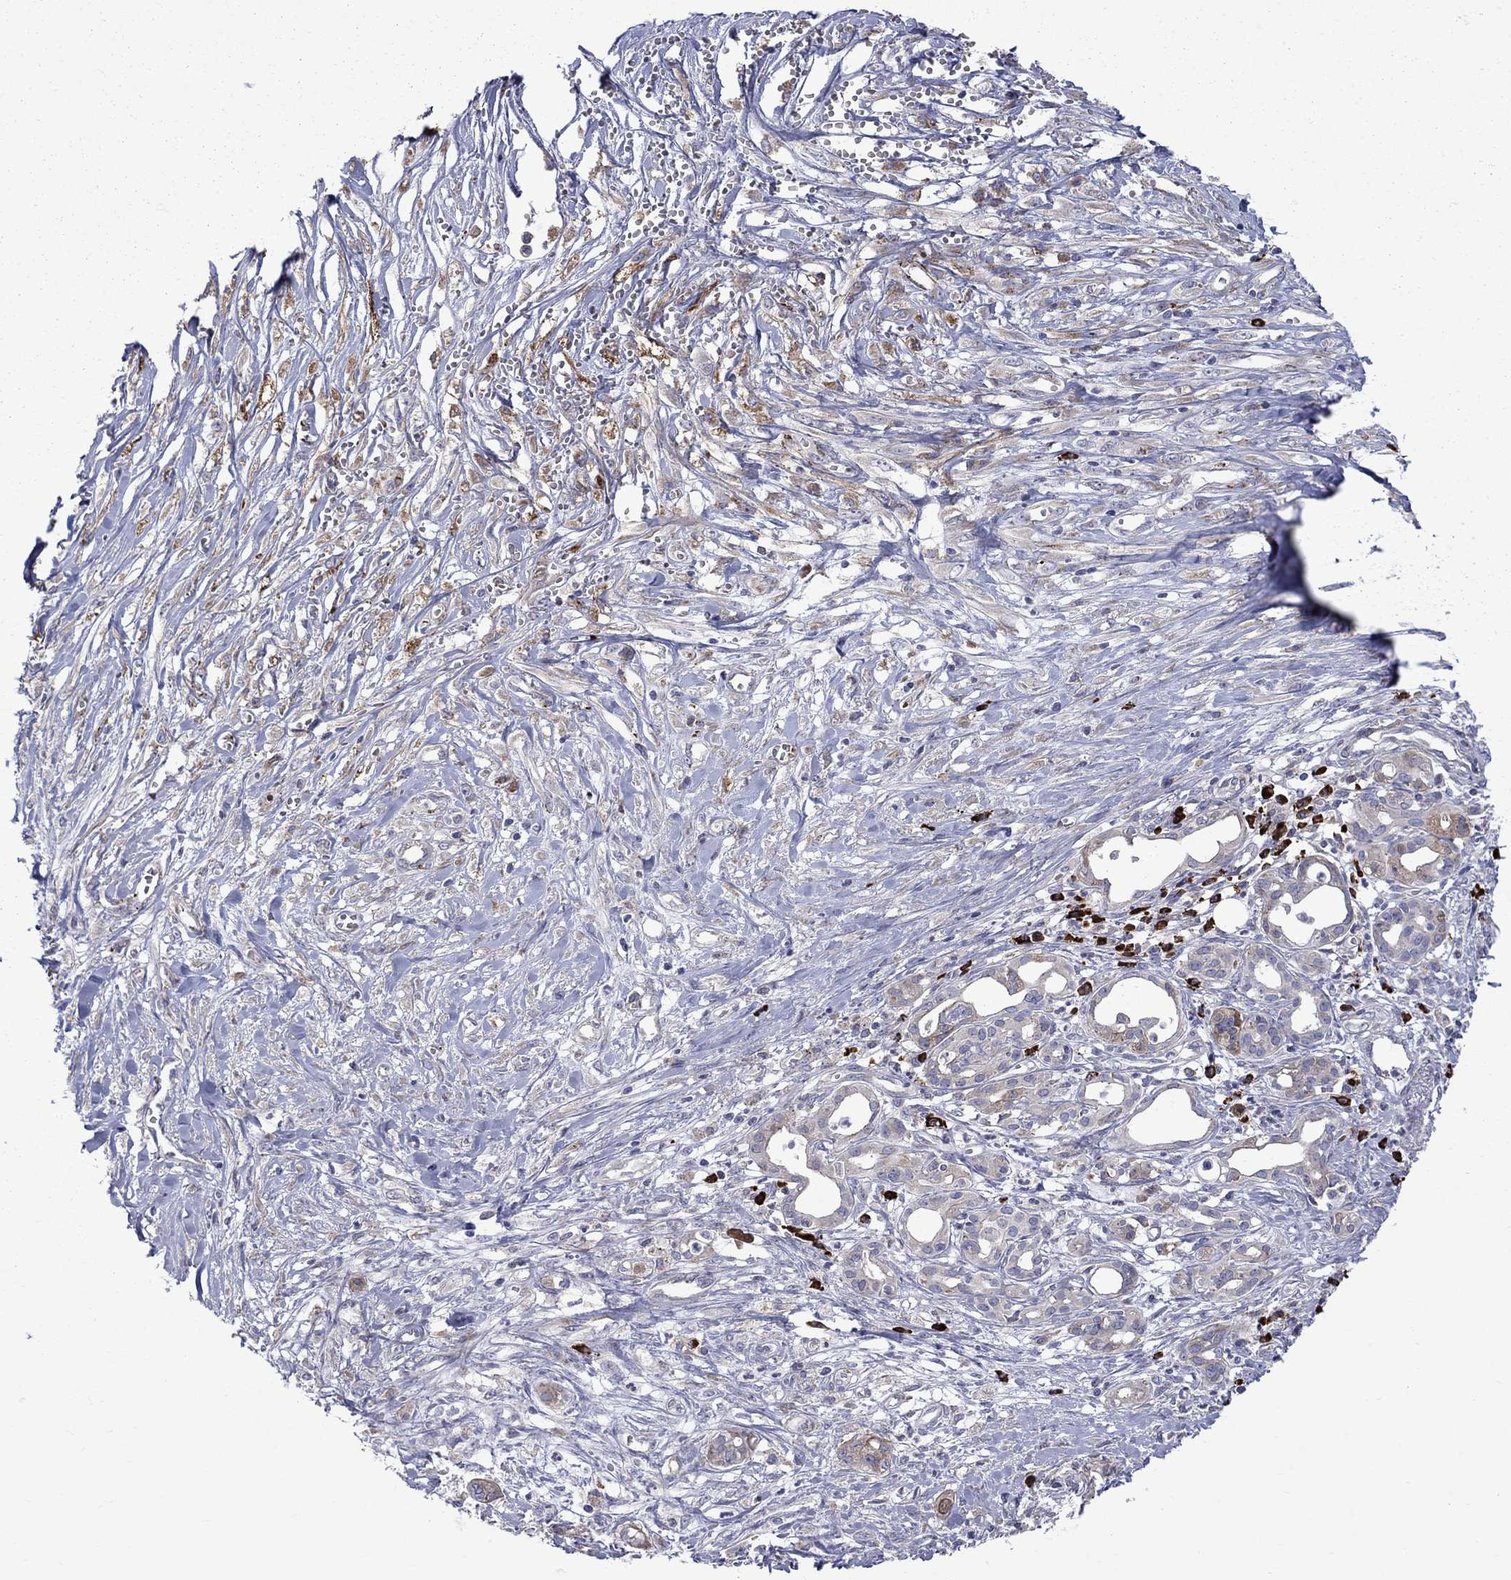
{"staining": {"intensity": "moderate", "quantity": "<25%", "location": "cytoplasmic/membranous"}, "tissue": "pancreatic cancer", "cell_type": "Tumor cells", "image_type": "cancer", "snomed": [{"axis": "morphology", "description": "Adenocarcinoma, NOS"}, {"axis": "topography", "description": "Pancreas"}], "caption": "Human pancreatic adenocarcinoma stained with a protein marker shows moderate staining in tumor cells.", "gene": "ASNS", "patient": {"sex": "male", "age": 71}}